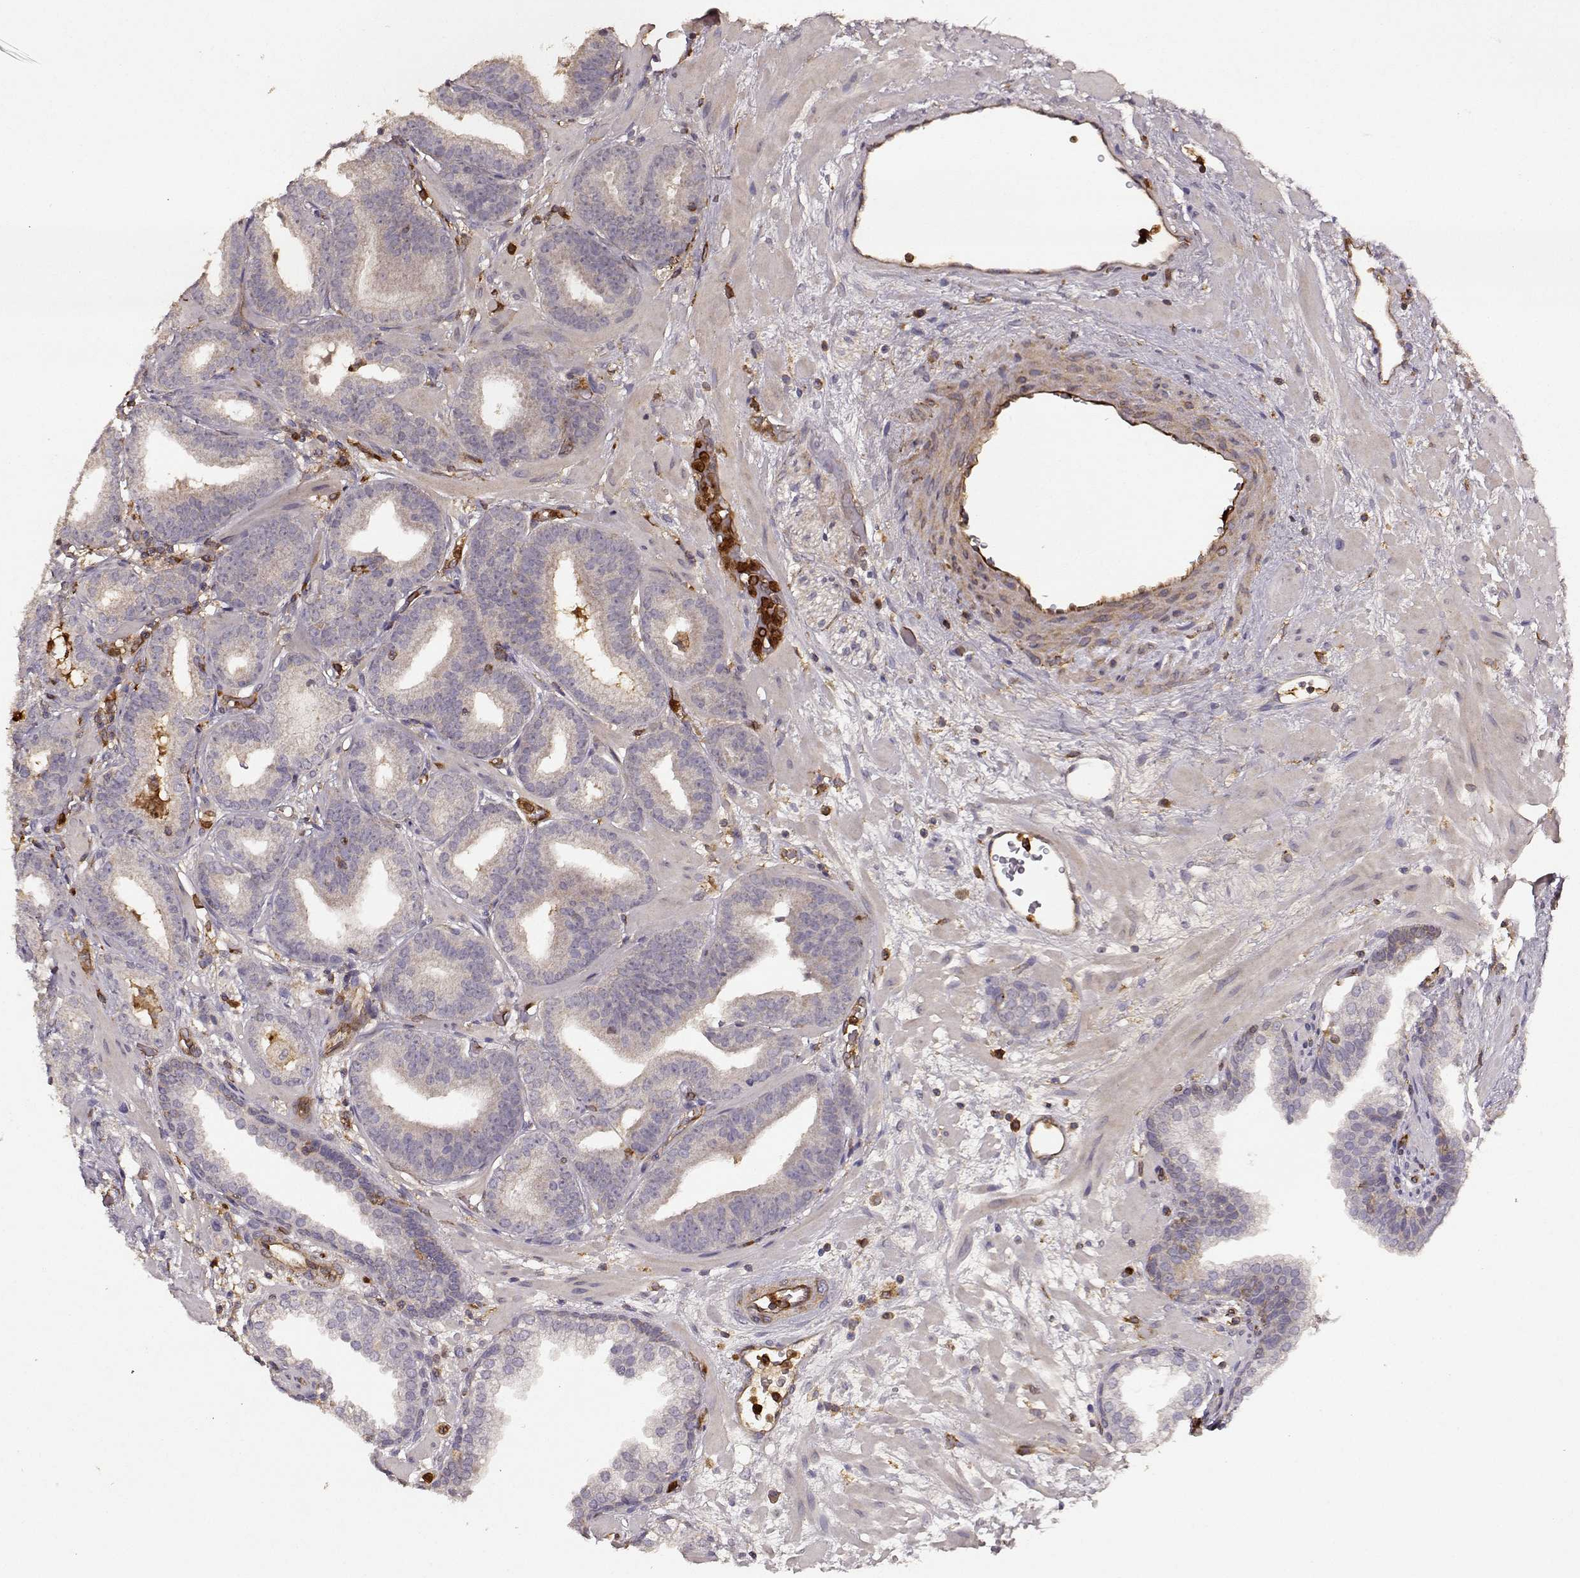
{"staining": {"intensity": "weak", "quantity": "<25%", "location": "cytoplasmic/membranous"}, "tissue": "prostate cancer", "cell_type": "Tumor cells", "image_type": "cancer", "snomed": [{"axis": "morphology", "description": "Adenocarcinoma, Low grade"}, {"axis": "topography", "description": "Prostate"}], "caption": "Prostate cancer was stained to show a protein in brown. There is no significant positivity in tumor cells.", "gene": "ARHGEF2", "patient": {"sex": "male", "age": 68}}